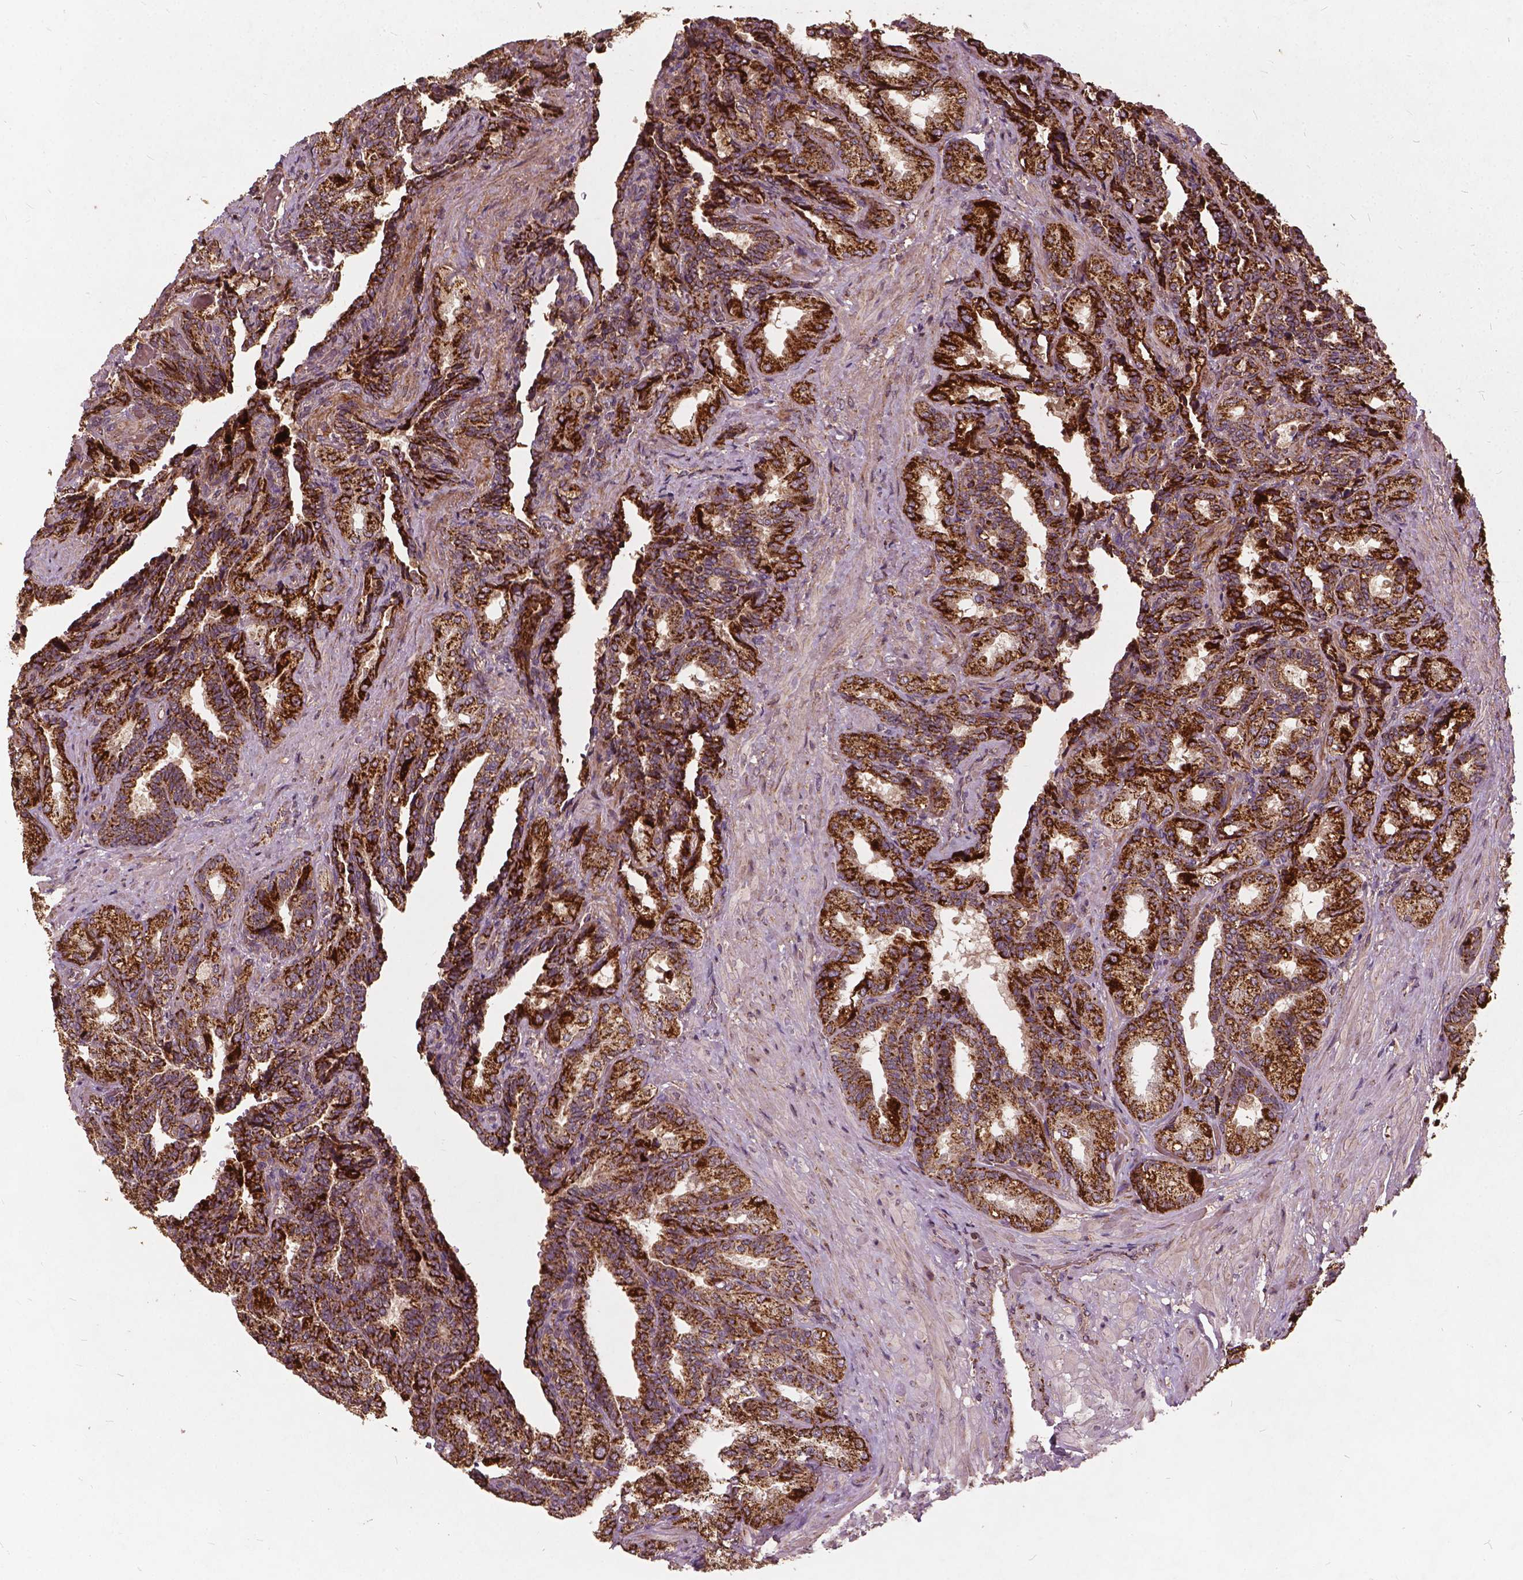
{"staining": {"intensity": "strong", "quantity": ">75%", "location": "cytoplasmic/membranous"}, "tissue": "seminal vesicle", "cell_type": "Glandular cells", "image_type": "normal", "snomed": [{"axis": "morphology", "description": "Normal tissue, NOS"}, {"axis": "topography", "description": "Seminal veicle"}], "caption": "Brown immunohistochemical staining in unremarkable seminal vesicle shows strong cytoplasmic/membranous staining in about >75% of glandular cells. (DAB = brown stain, brightfield microscopy at high magnification).", "gene": "UBXN2A", "patient": {"sex": "male", "age": 68}}